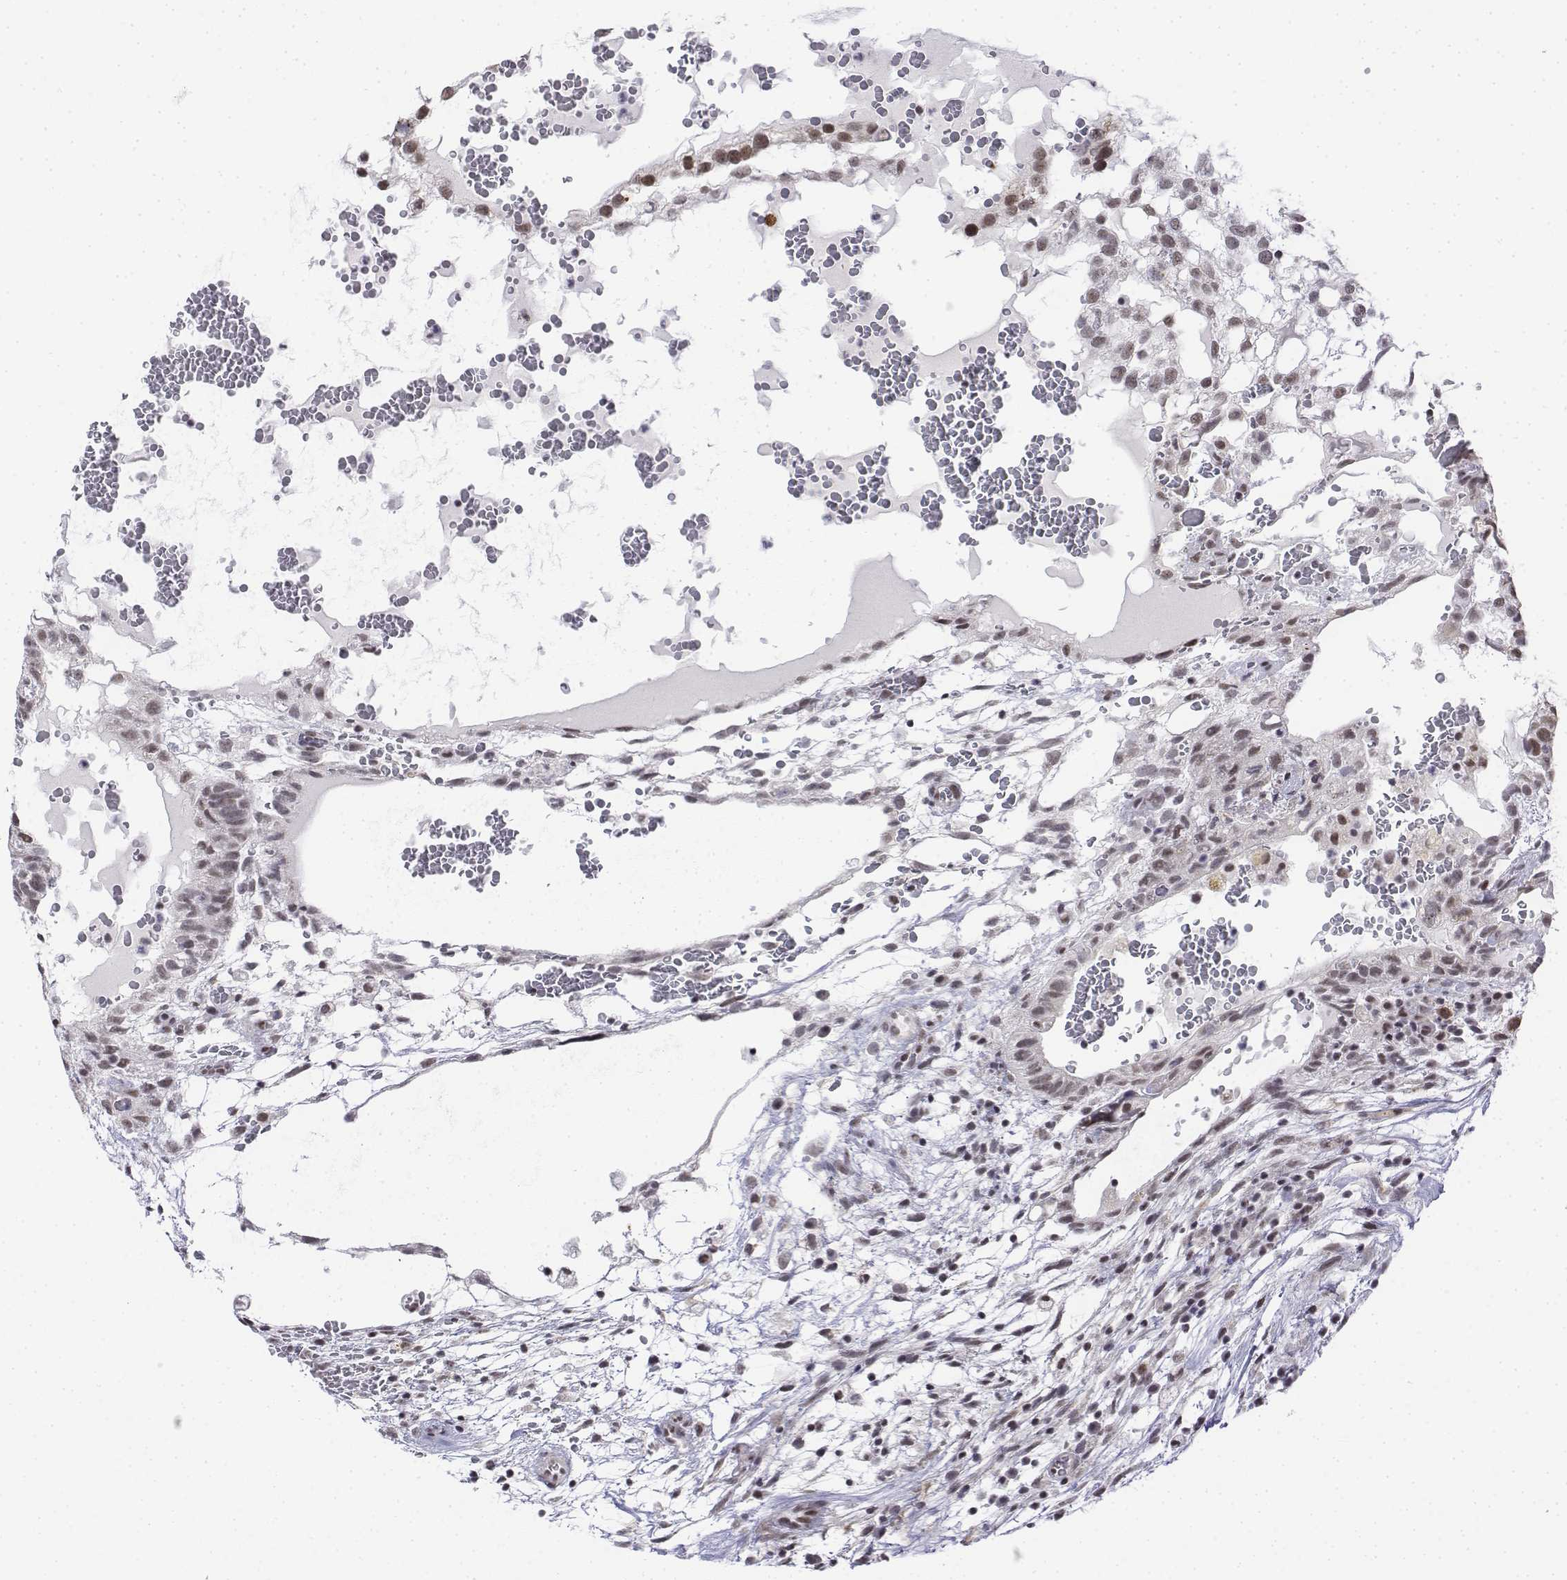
{"staining": {"intensity": "moderate", "quantity": ">75%", "location": "nuclear"}, "tissue": "testis cancer", "cell_type": "Tumor cells", "image_type": "cancer", "snomed": [{"axis": "morphology", "description": "Normal tissue, NOS"}, {"axis": "morphology", "description": "Carcinoma, Embryonal, NOS"}, {"axis": "topography", "description": "Testis"}], "caption": "Immunohistochemical staining of testis embryonal carcinoma shows moderate nuclear protein staining in about >75% of tumor cells. Immunohistochemistry stains the protein of interest in brown and the nuclei are stained blue.", "gene": "SETD1A", "patient": {"sex": "male", "age": 32}}